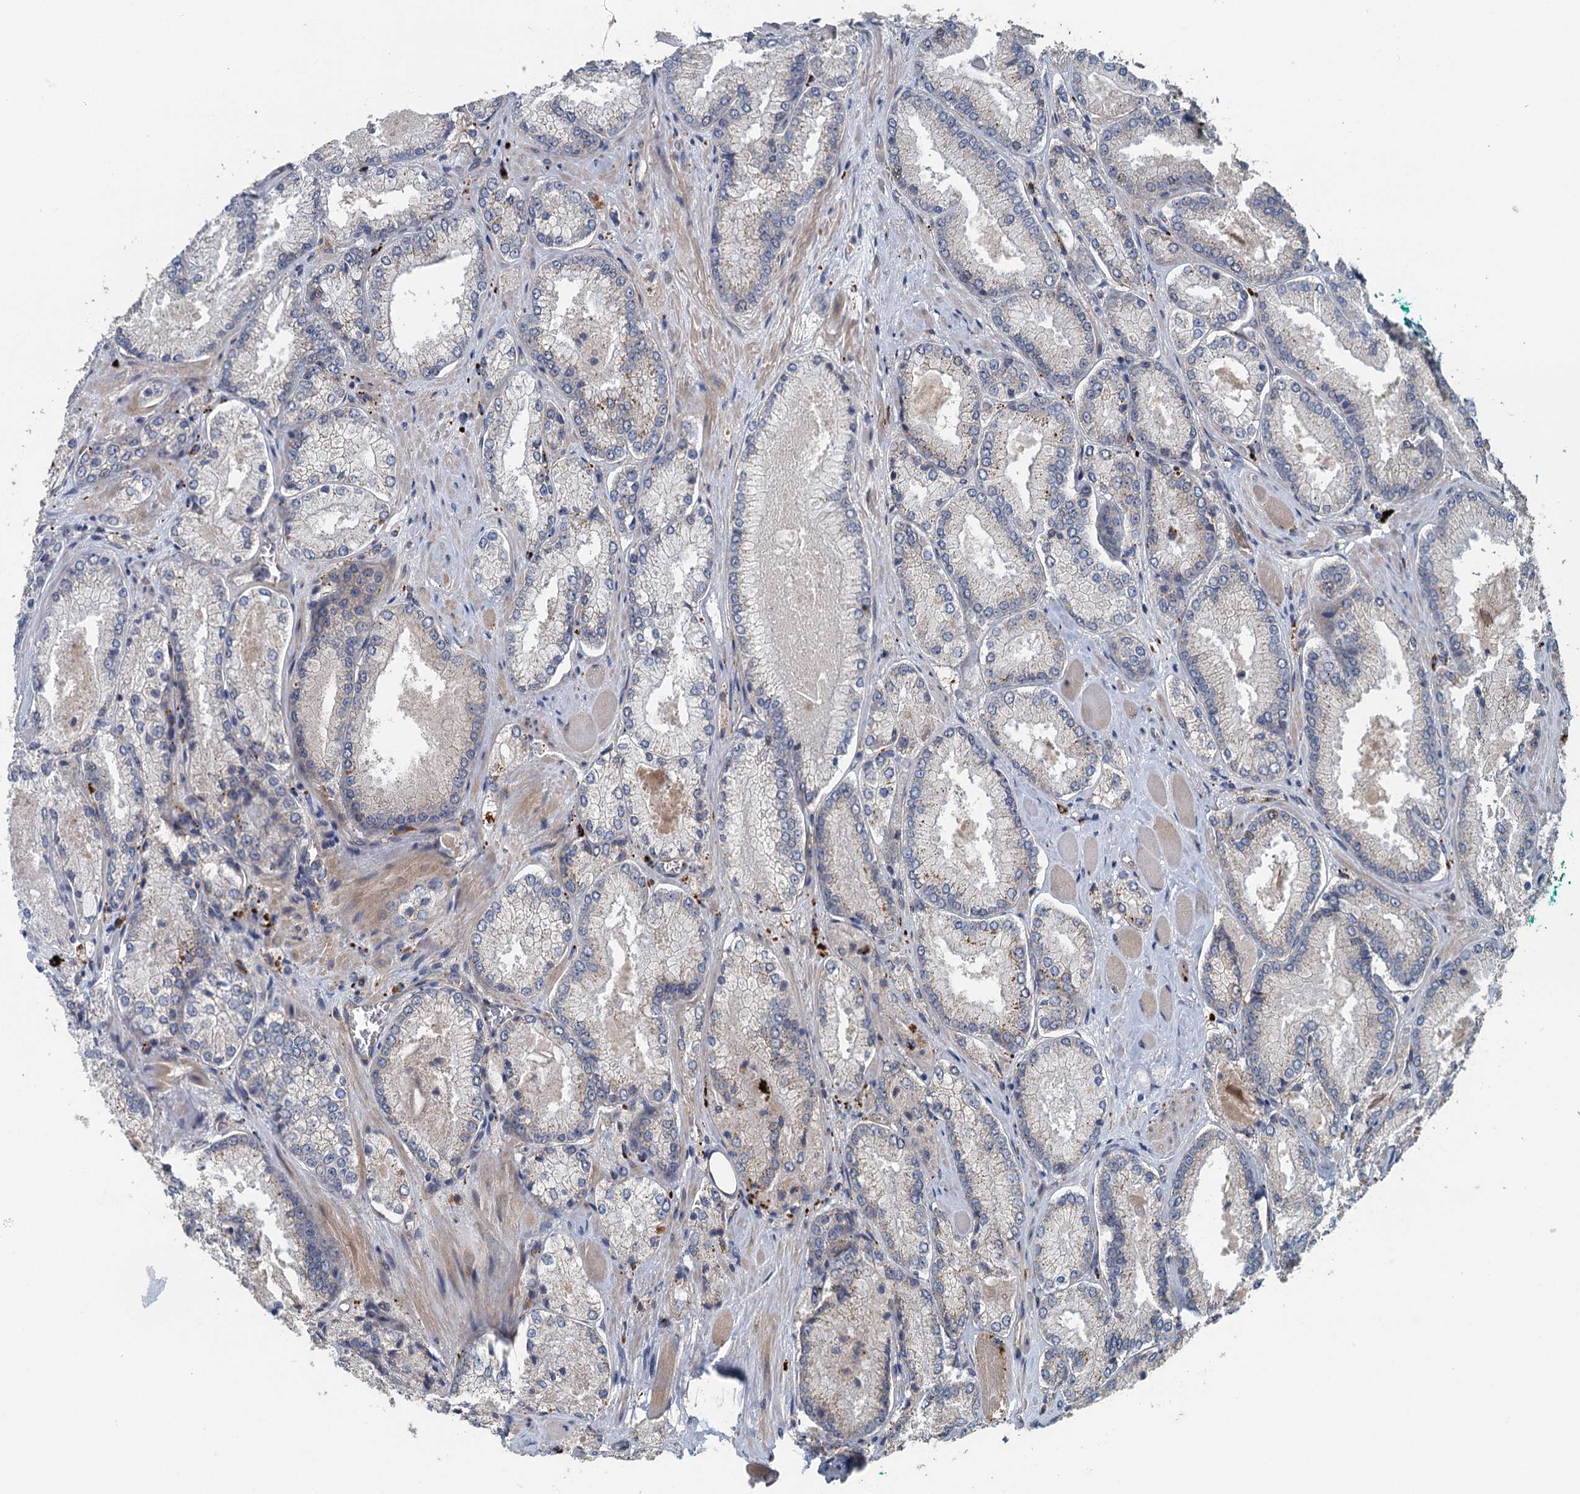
{"staining": {"intensity": "negative", "quantity": "none", "location": "none"}, "tissue": "prostate cancer", "cell_type": "Tumor cells", "image_type": "cancer", "snomed": [{"axis": "morphology", "description": "Adenocarcinoma, Low grade"}, {"axis": "topography", "description": "Prostate"}], "caption": "An image of human prostate low-grade adenocarcinoma is negative for staining in tumor cells.", "gene": "AGRN", "patient": {"sex": "male", "age": 74}}